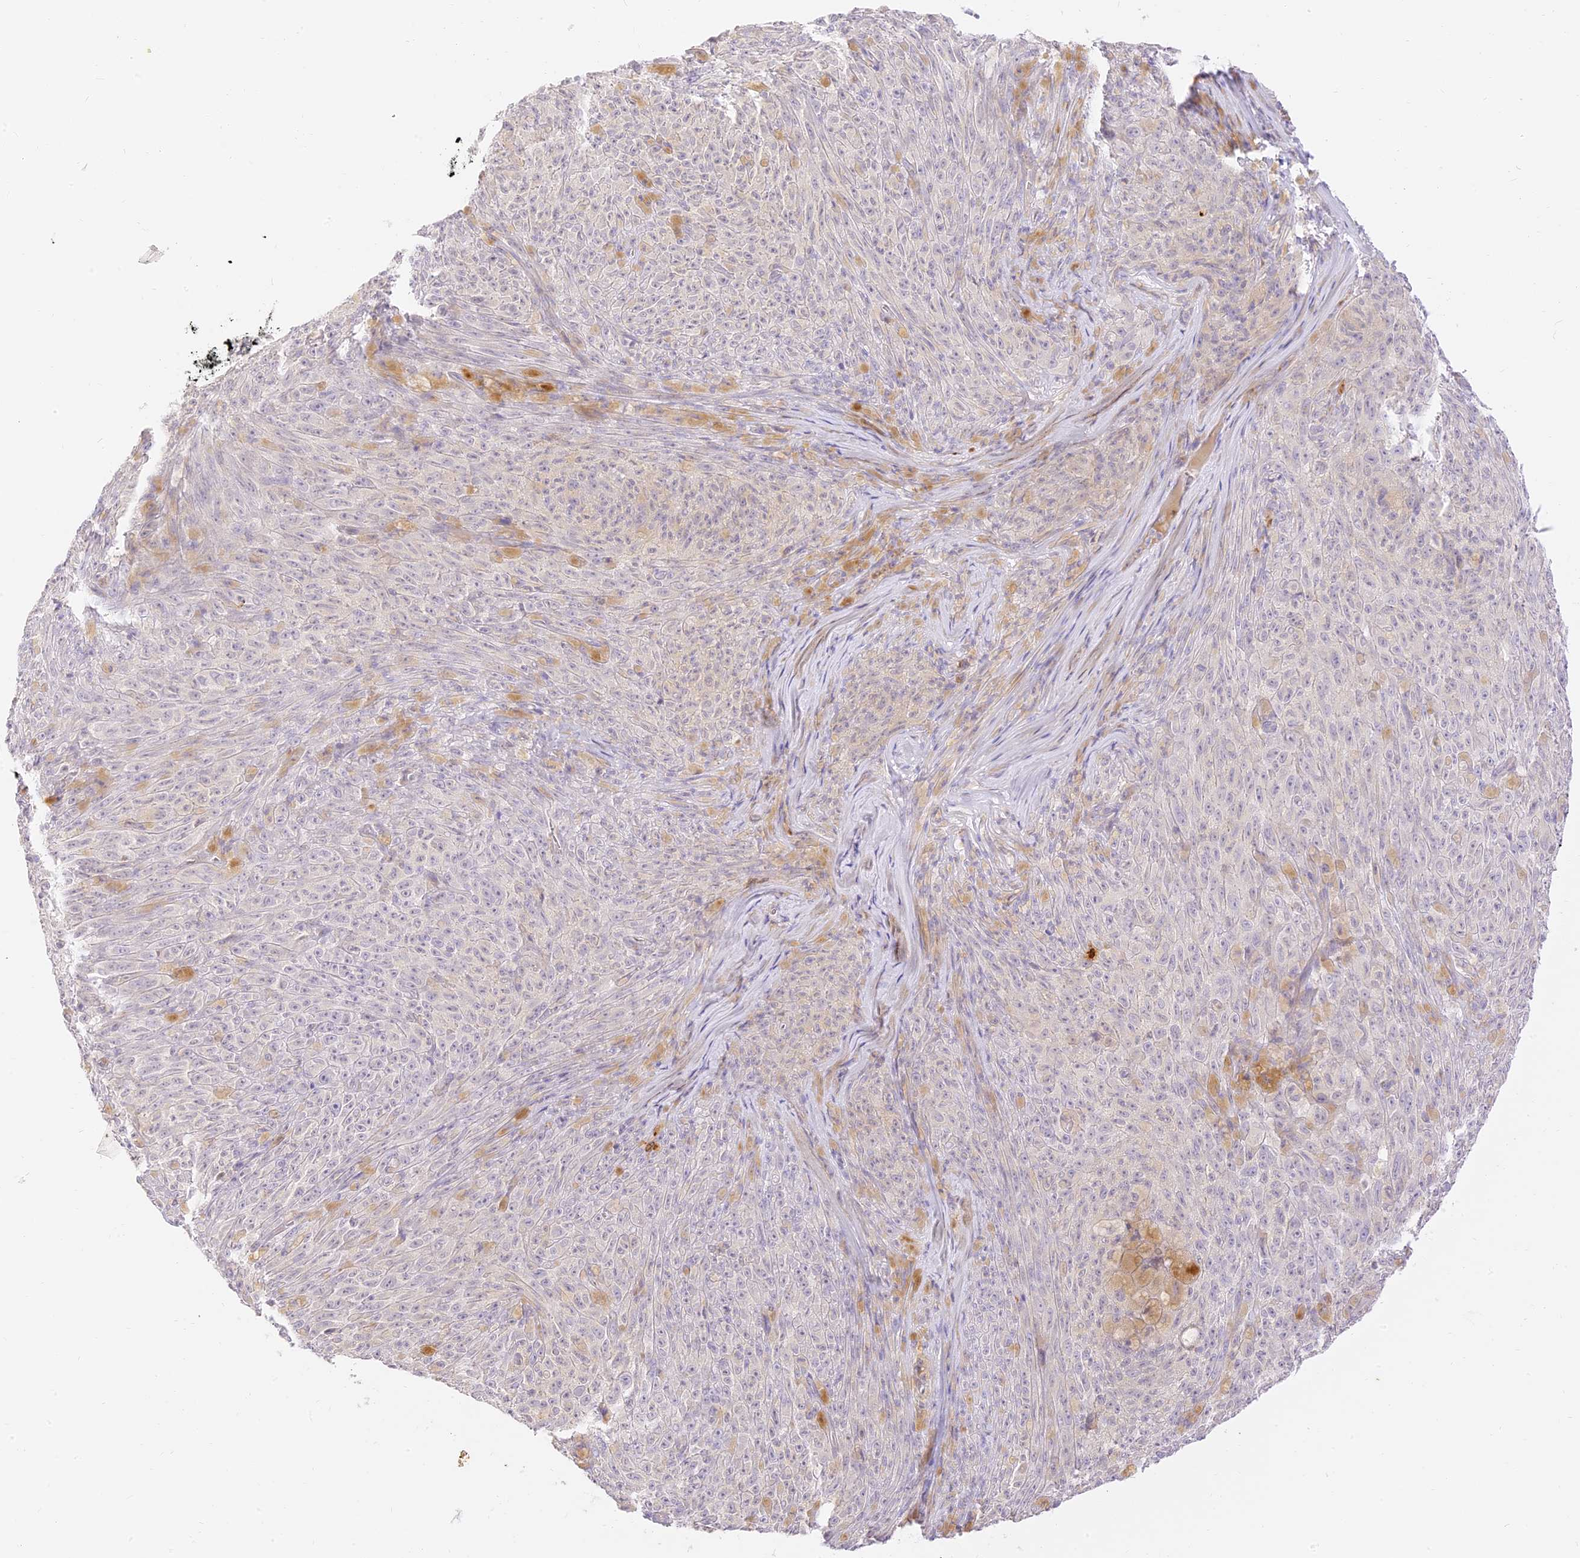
{"staining": {"intensity": "negative", "quantity": "none", "location": "none"}, "tissue": "melanoma", "cell_type": "Tumor cells", "image_type": "cancer", "snomed": [{"axis": "morphology", "description": "Malignant melanoma, NOS"}, {"axis": "topography", "description": "Skin"}], "caption": "Immunohistochemistry (IHC) image of melanoma stained for a protein (brown), which reveals no positivity in tumor cells. (DAB immunohistochemistry visualized using brightfield microscopy, high magnification).", "gene": "LRRC15", "patient": {"sex": "female", "age": 82}}